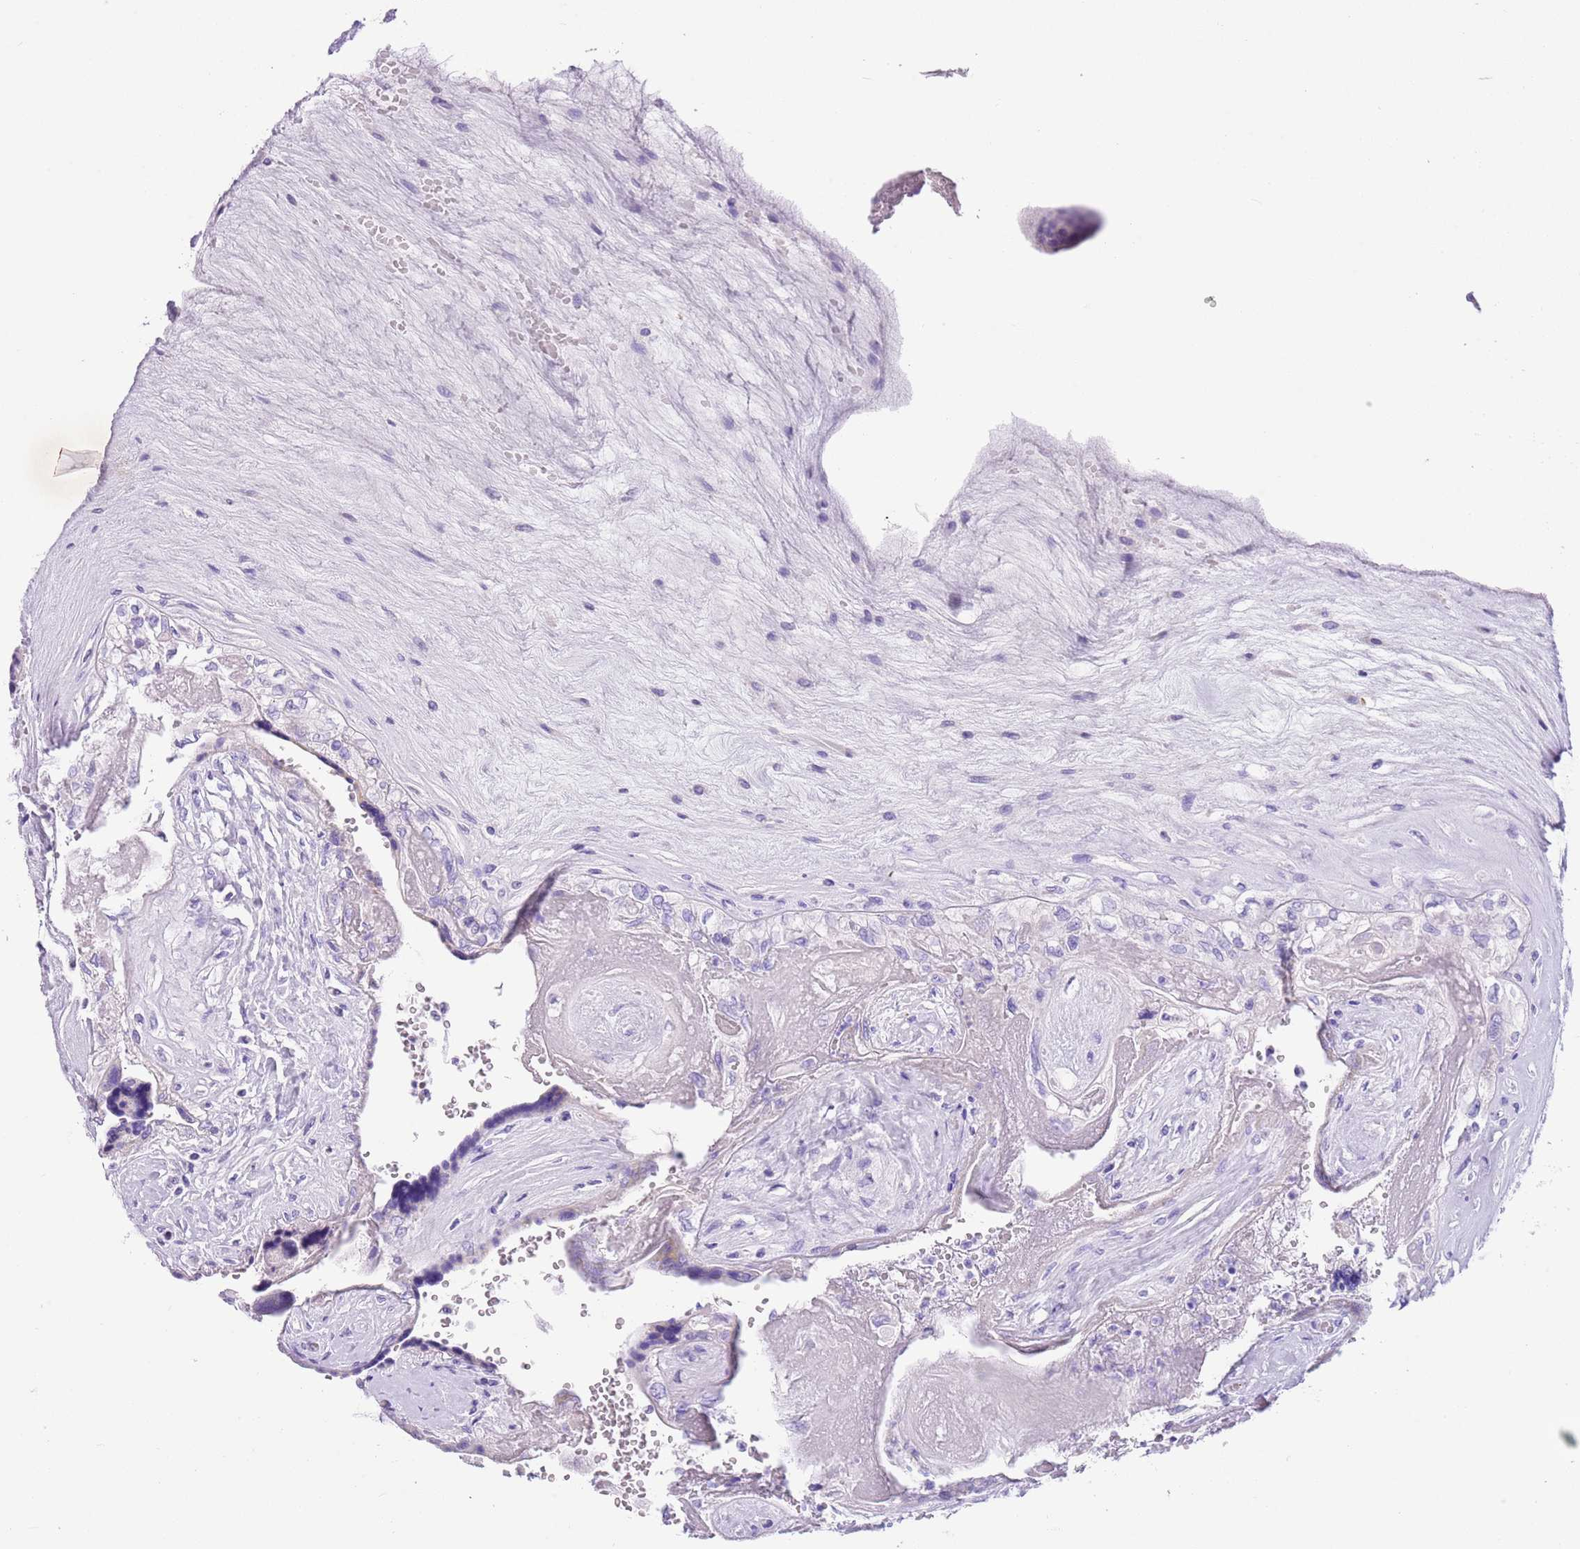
{"staining": {"intensity": "negative", "quantity": "none", "location": "none"}, "tissue": "placenta", "cell_type": "Trophoblastic cells", "image_type": "normal", "snomed": [{"axis": "morphology", "description": "Normal tissue, NOS"}, {"axis": "topography", "description": "Placenta"}], "caption": "DAB immunohistochemical staining of benign human placenta demonstrates no significant expression in trophoblastic cells. (DAB immunohistochemistry (IHC) visualized using brightfield microscopy, high magnification).", "gene": "TBC1D10B", "patient": {"sex": "female", "age": 37}}